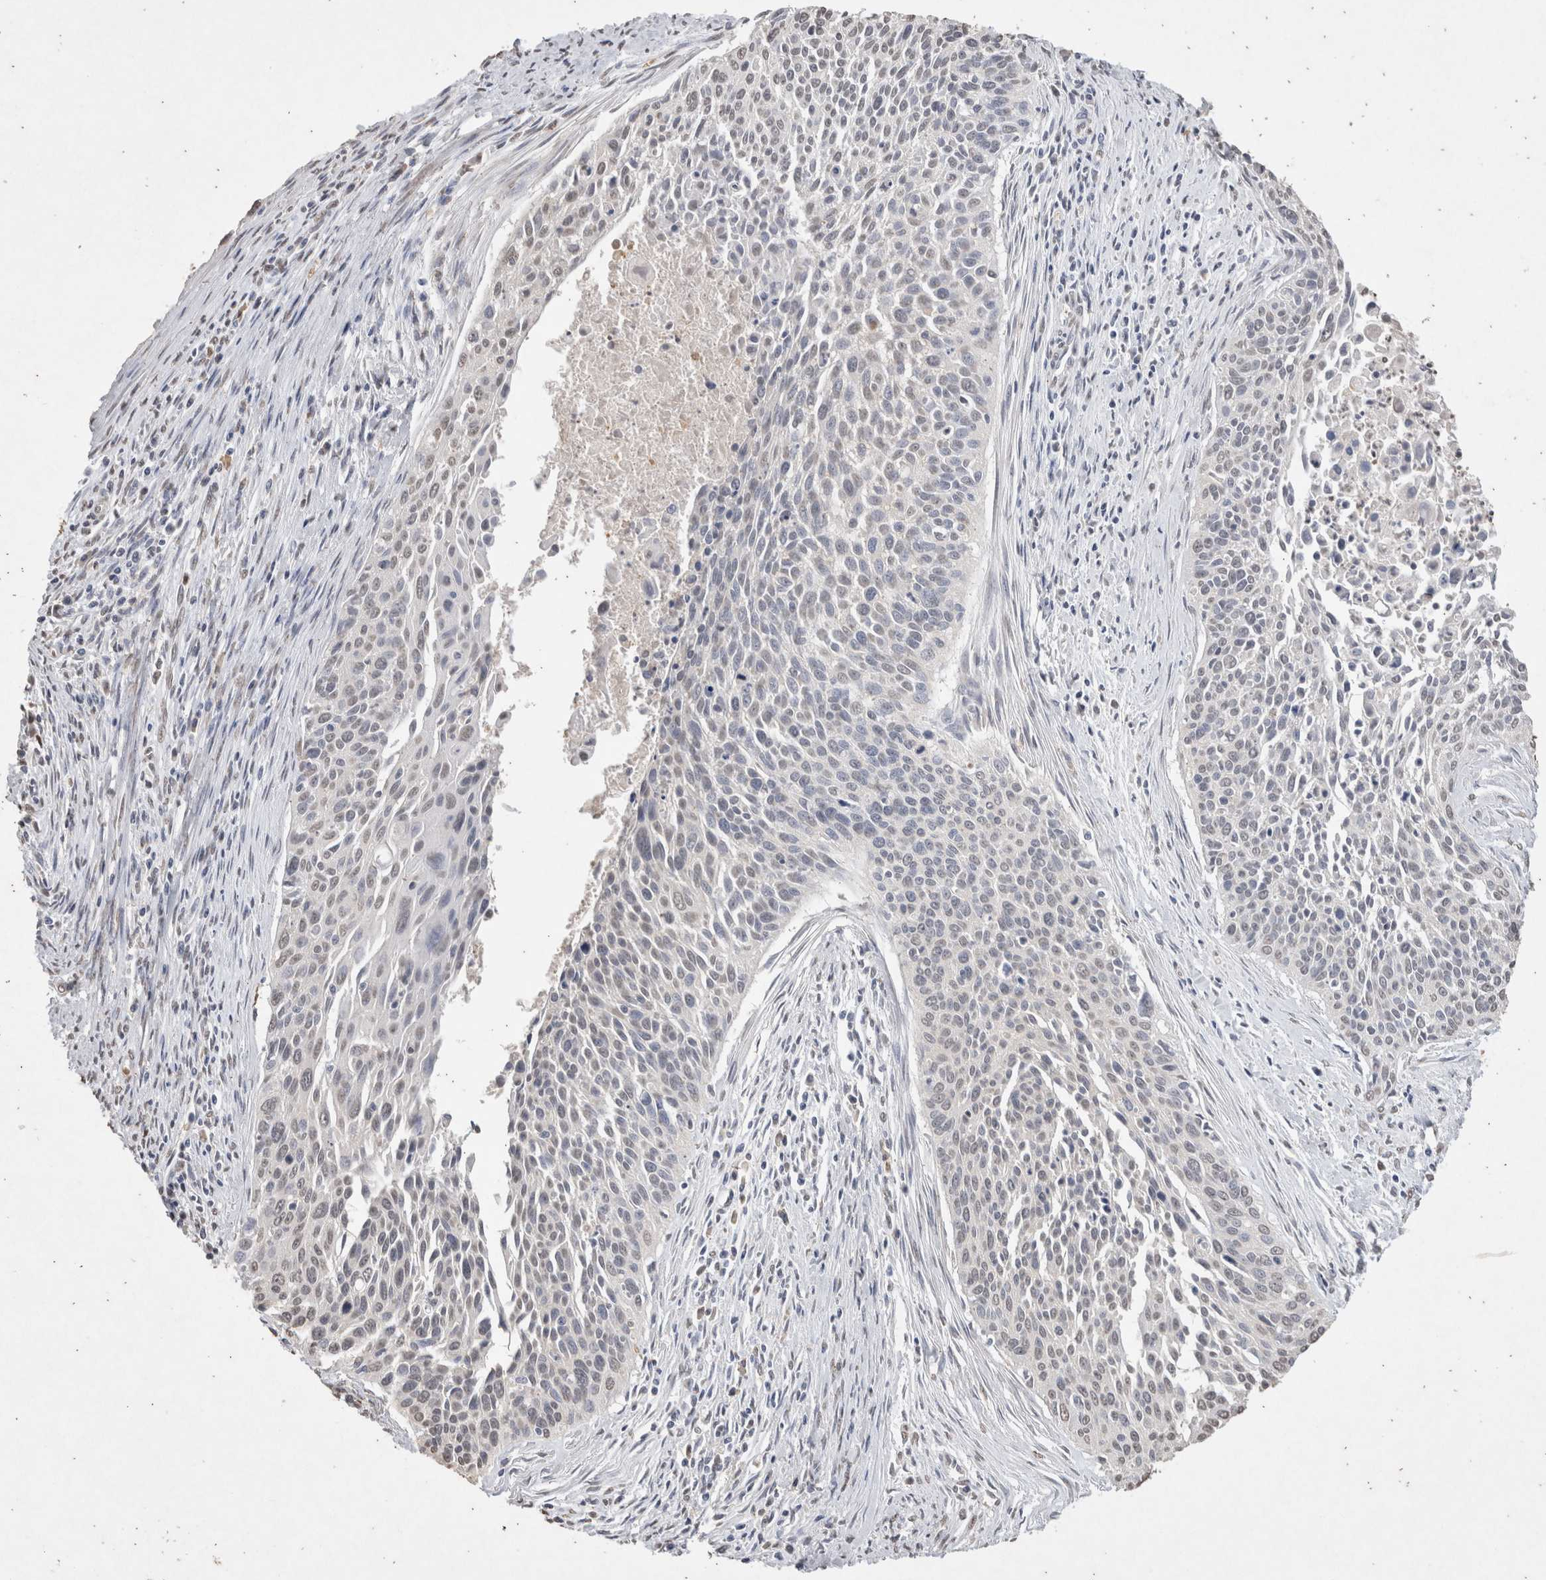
{"staining": {"intensity": "weak", "quantity": "<25%", "location": "nuclear"}, "tissue": "cervical cancer", "cell_type": "Tumor cells", "image_type": "cancer", "snomed": [{"axis": "morphology", "description": "Squamous cell carcinoma, NOS"}, {"axis": "topography", "description": "Cervix"}], "caption": "An immunohistochemistry (IHC) image of cervical squamous cell carcinoma is shown. There is no staining in tumor cells of cervical squamous cell carcinoma.", "gene": "LGALS2", "patient": {"sex": "female", "age": 55}}